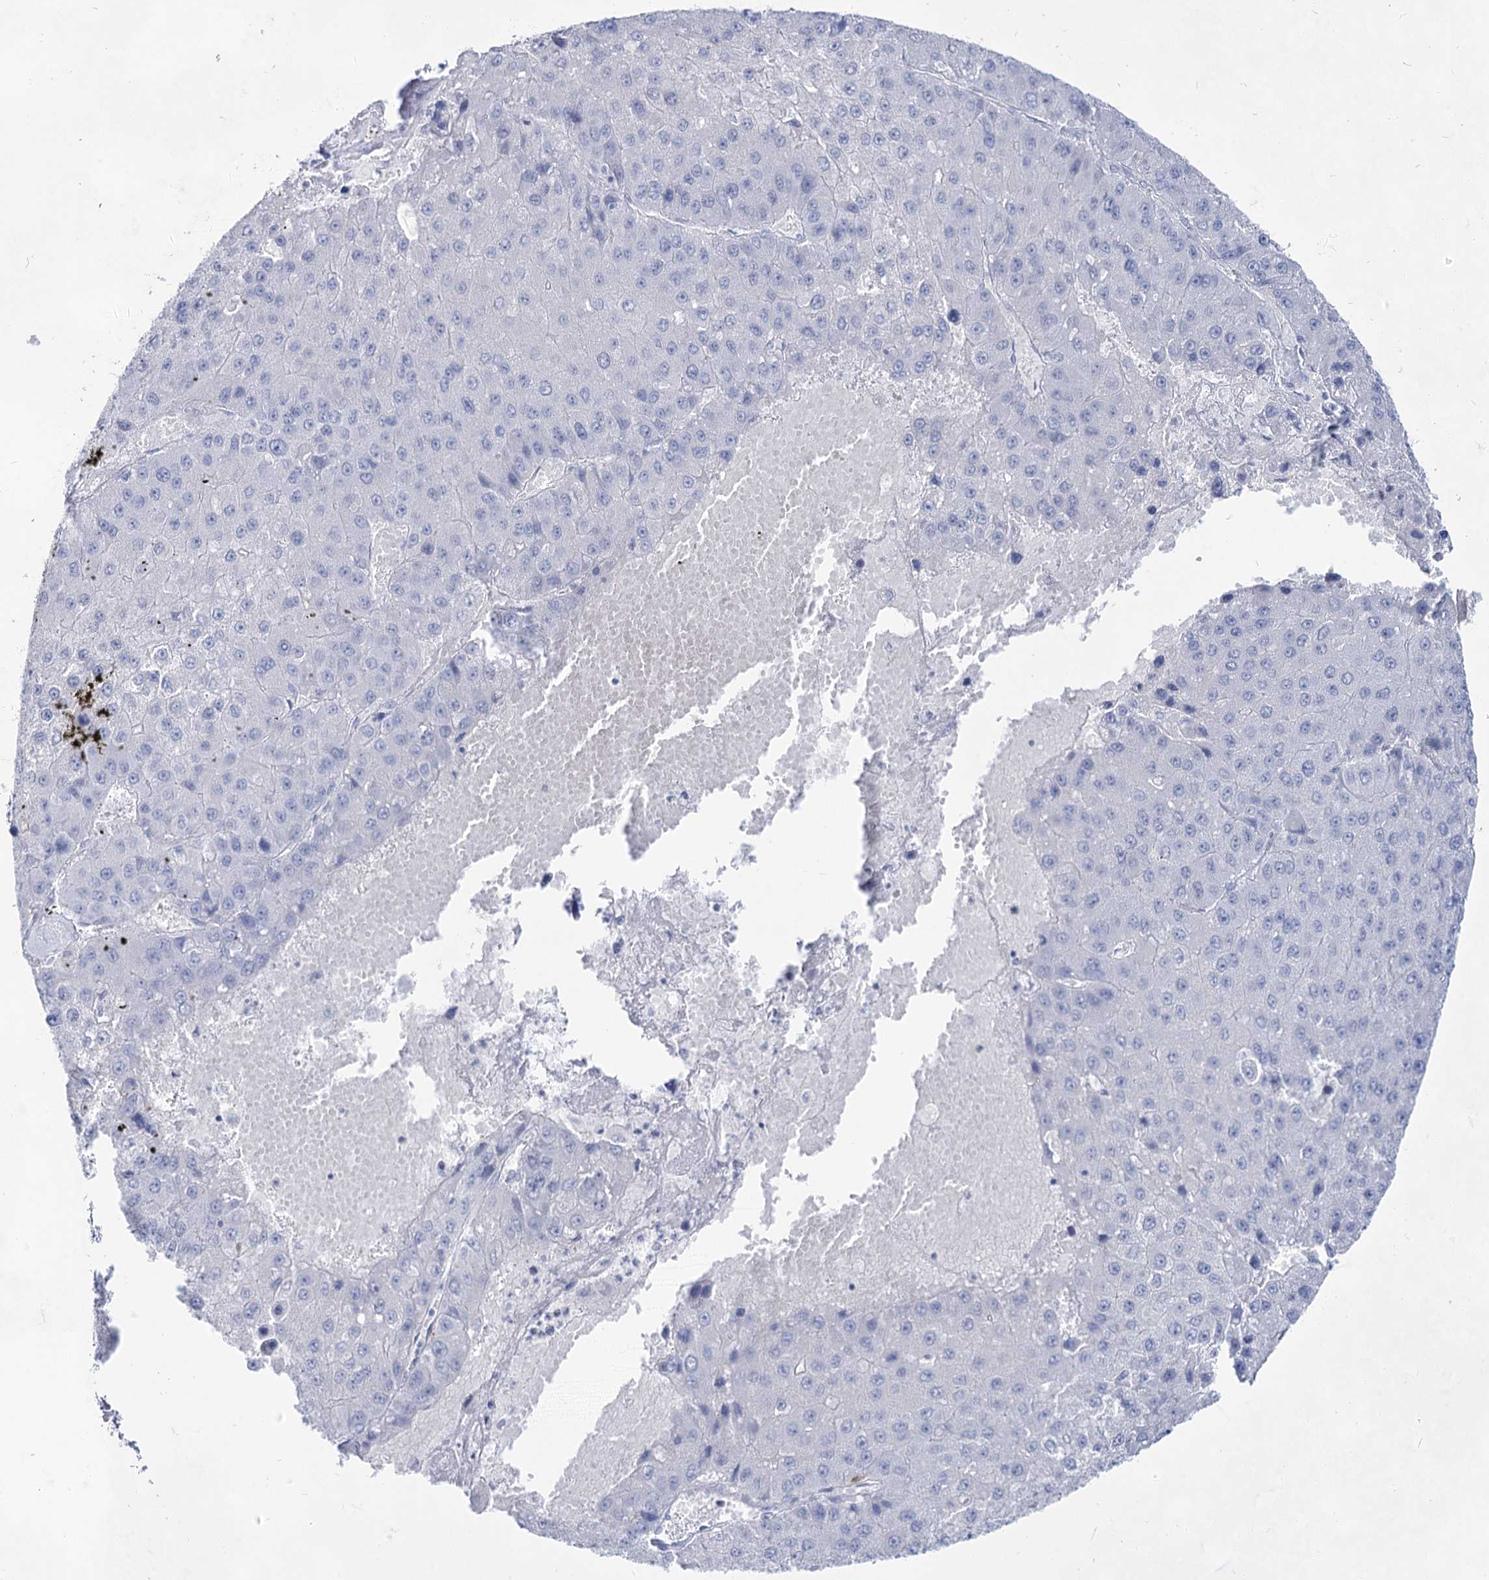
{"staining": {"intensity": "negative", "quantity": "none", "location": "none"}, "tissue": "liver cancer", "cell_type": "Tumor cells", "image_type": "cancer", "snomed": [{"axis": "morphology", "description": "Carcinoma, Hepatocellular, NOS"}, {"axis": "topography", "description": "Liver"}], "caption": "Immunohistochemistry image of neoplastic tissue: human liver hepatocellular carcinoma stained with DAB (3,3'-diaminobenzidine) demonstrates no significant protein expression in tumor cells.", "gene": "ACRV1", "patient": {"sex": "female", "age": 73}}